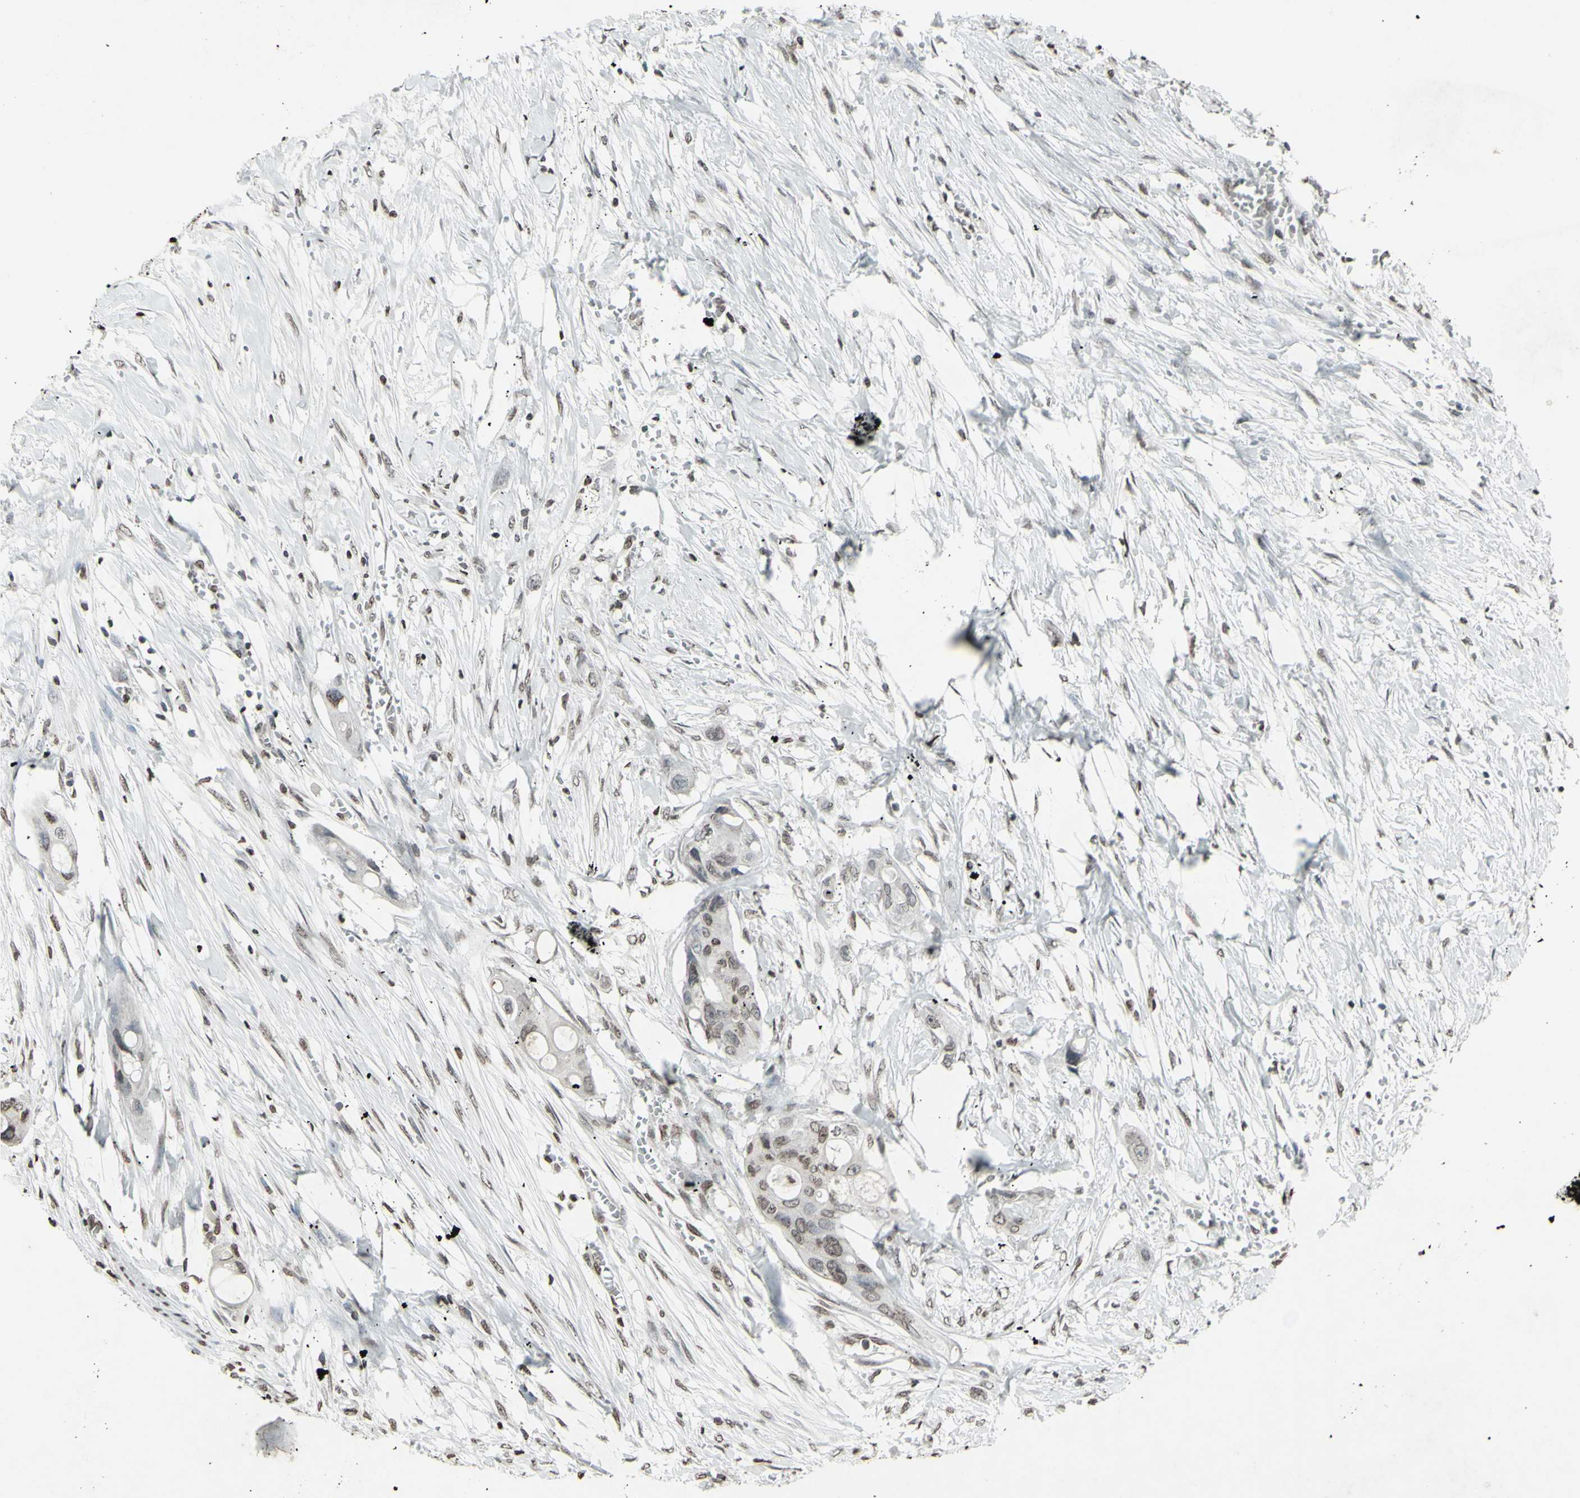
{"staining": {"intensity": "weak", "quantity": "25%-75%", "location": "nuclear"}, "tissue": "colorectal cancer", "cell_type": "Tumor cells", "image_type": "cancer", "snomed": [{"axis": "morphology", "description": "Adenocarcinoma, NOS"}, {"axis": "topography", "description": "Colon"}], "caption": "Human adenocarcinoma (colorectal) stained for a protein (brown) demonstrates weak nuclear positive expression in approximately 25%-75% of tumor cells.", "gene": "CD79B", "patient": {"sex": "female", "age": 57}}